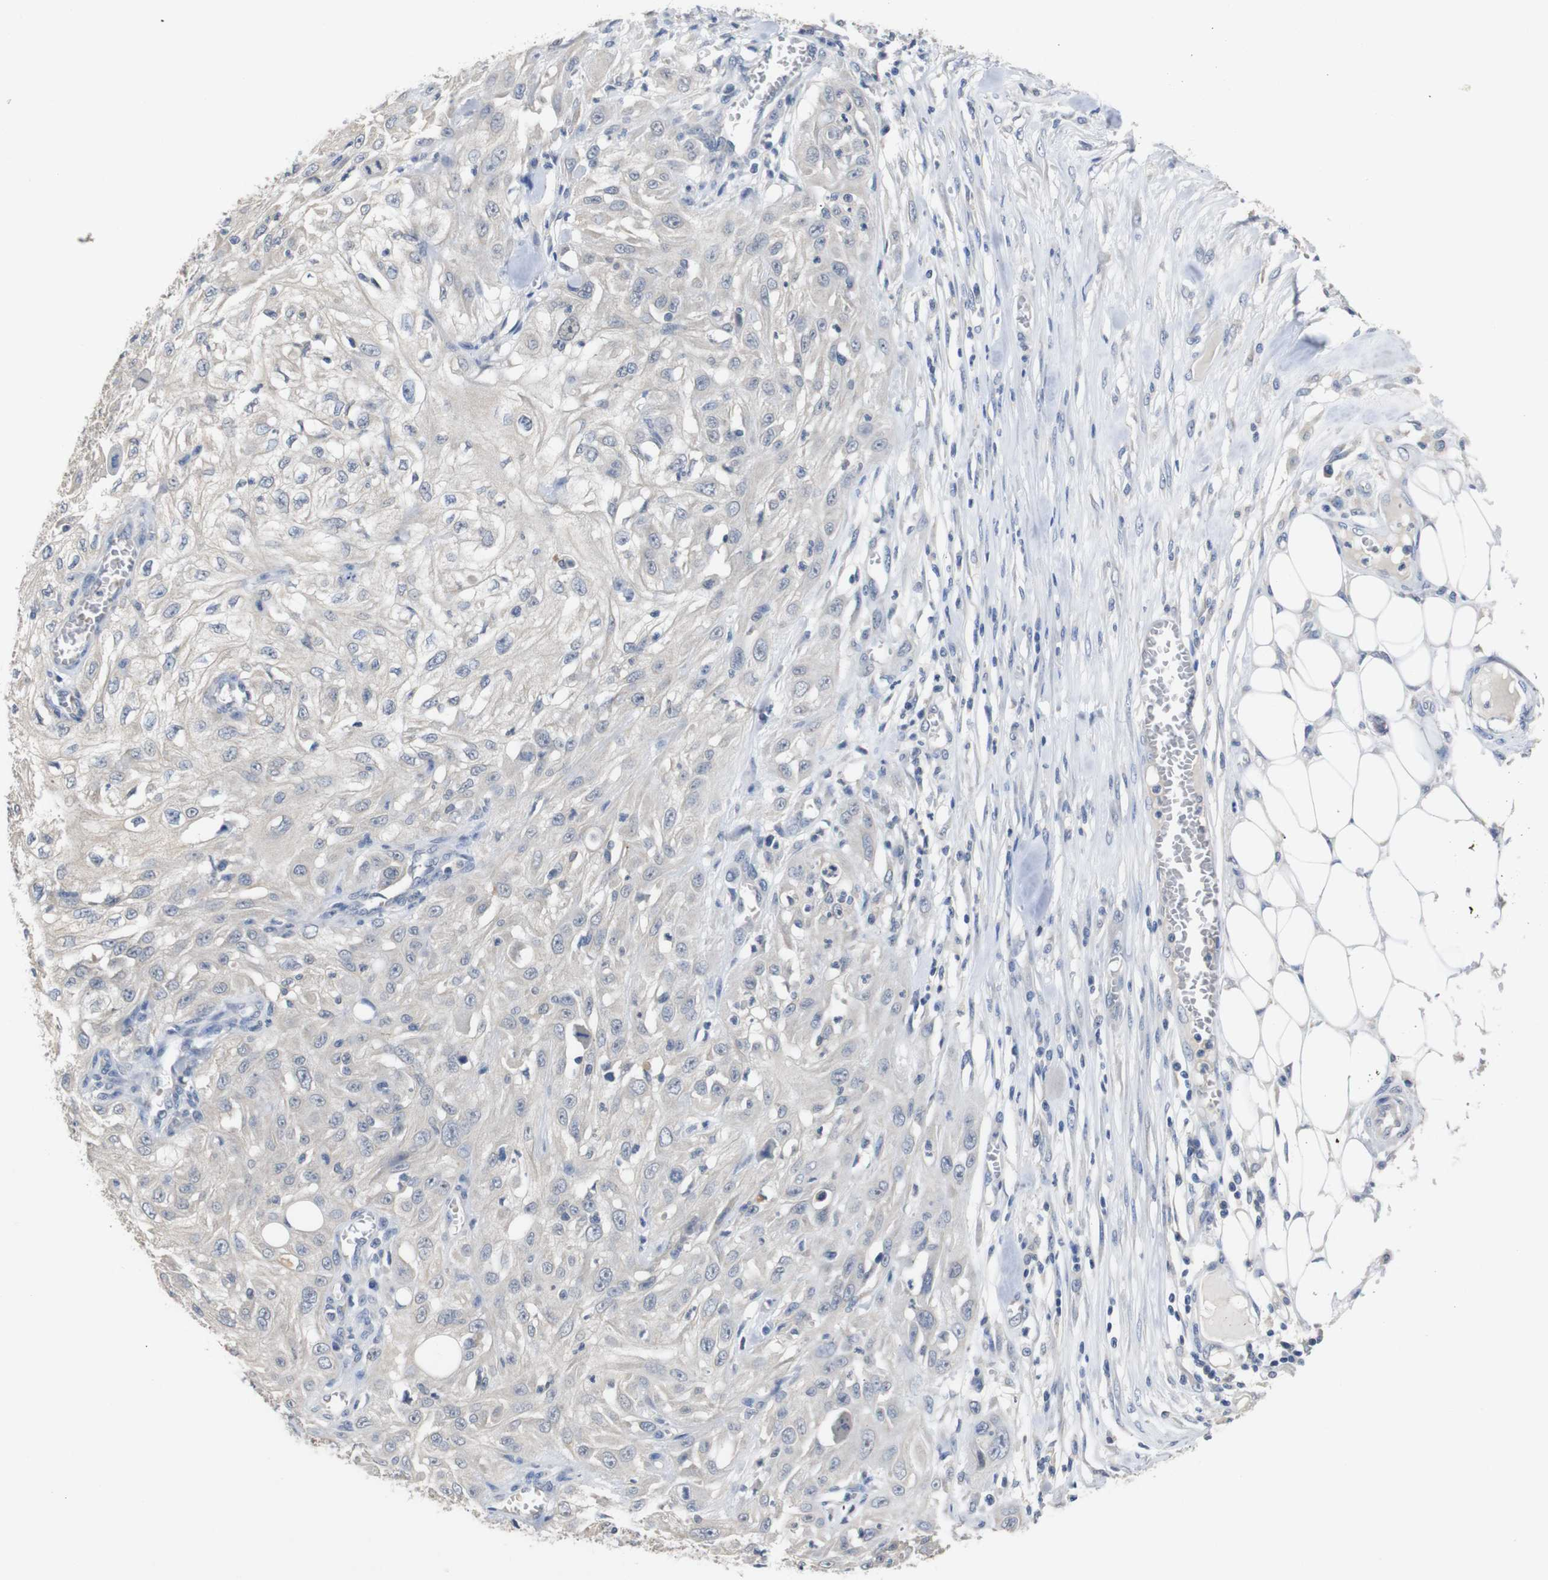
{"staining": {"intensity": "negative", "quantity": "none", "location": "none"}, "tissue": "skin cancer", "cell_type": "Tumor cells", "image_type": "cancer", "snomed": [{"axis": "morphology", "description": "Squamous cell carcinoma, NOS"}, {"axis": "morphology", "description": "Squamous cell carcinoma, metastatic, NOS"}, {"axis": "topography", "description": "Skin"}, {"axis": "topography", "description": "Lymph node"}], "caption": "Immunohistochemistry (IHC) of squamous cell carcinoma (skin) demonstrates no positivity in tumor cells.", "gene": "HNF1A", "patient": {"sex": "male", "age": 75}}